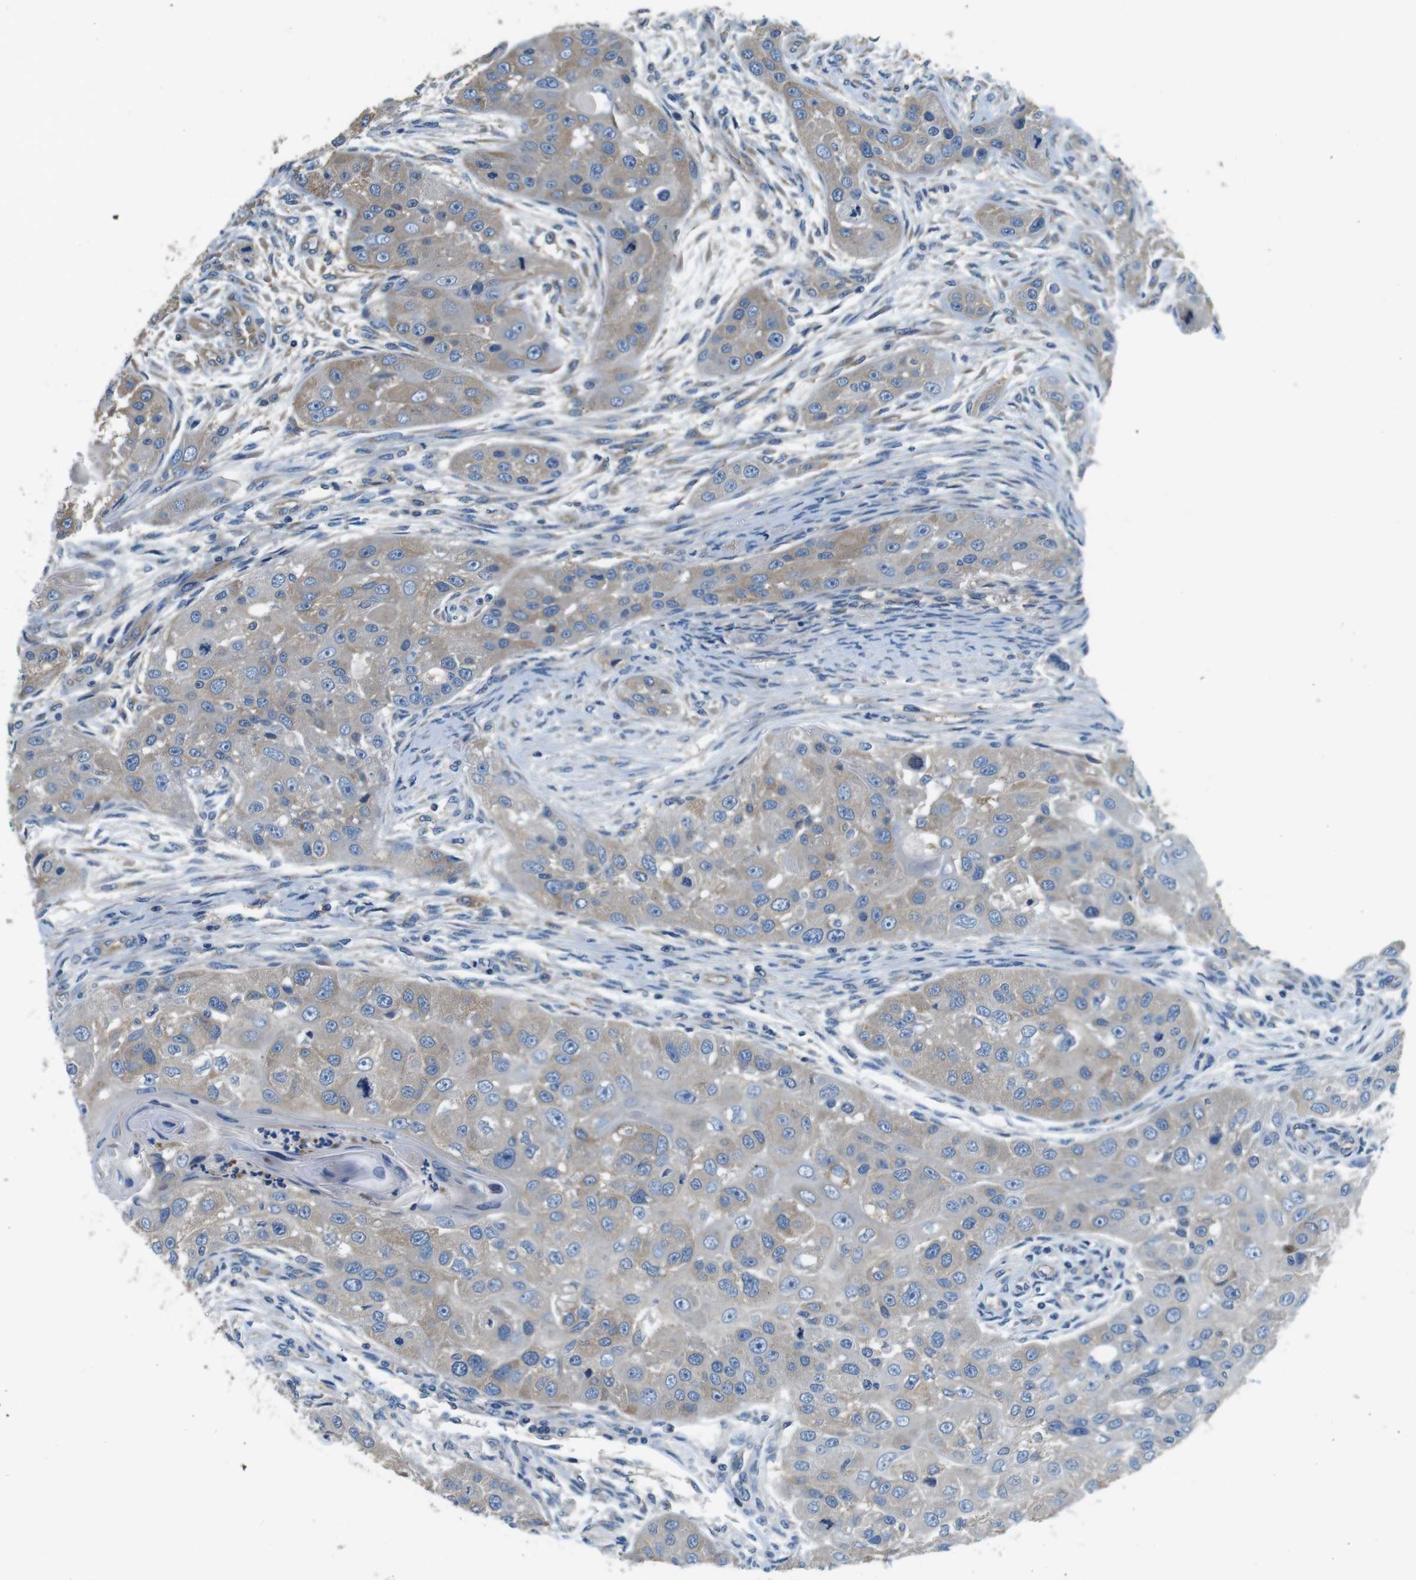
{"staining": {"intensity": "moderate", "quantity": ">75%", "location": "cytoplasmic/membranous"}, "tissue": "head and neck cancer", "cell_type": "Tumor cells", "image_type": "cancer", "snomed": [{"axis": "morphology", "description": "Normal tissue, NOS"}, {"axis": "morphology", "description": "Squamous cell carcinoma, NOS"}, {"axis": "topography", "description": "Skeletal muscle"}, {"axis": "topography", "description": "Head-Neck"}], "caption": "The micrograph demonstrates a brown stain indicating the presence of a protein in the cytoplasmic/membranous of tumor cells in head and neck cancer. The staining is performed using DAB (3,3'-diaminobenzidine) brown chromogen to label protein expression. The nuclei are counter-stained blue using hematoxylin.", "gene": "DENND4C", "patient": {"sex": "male", "age": 51}}